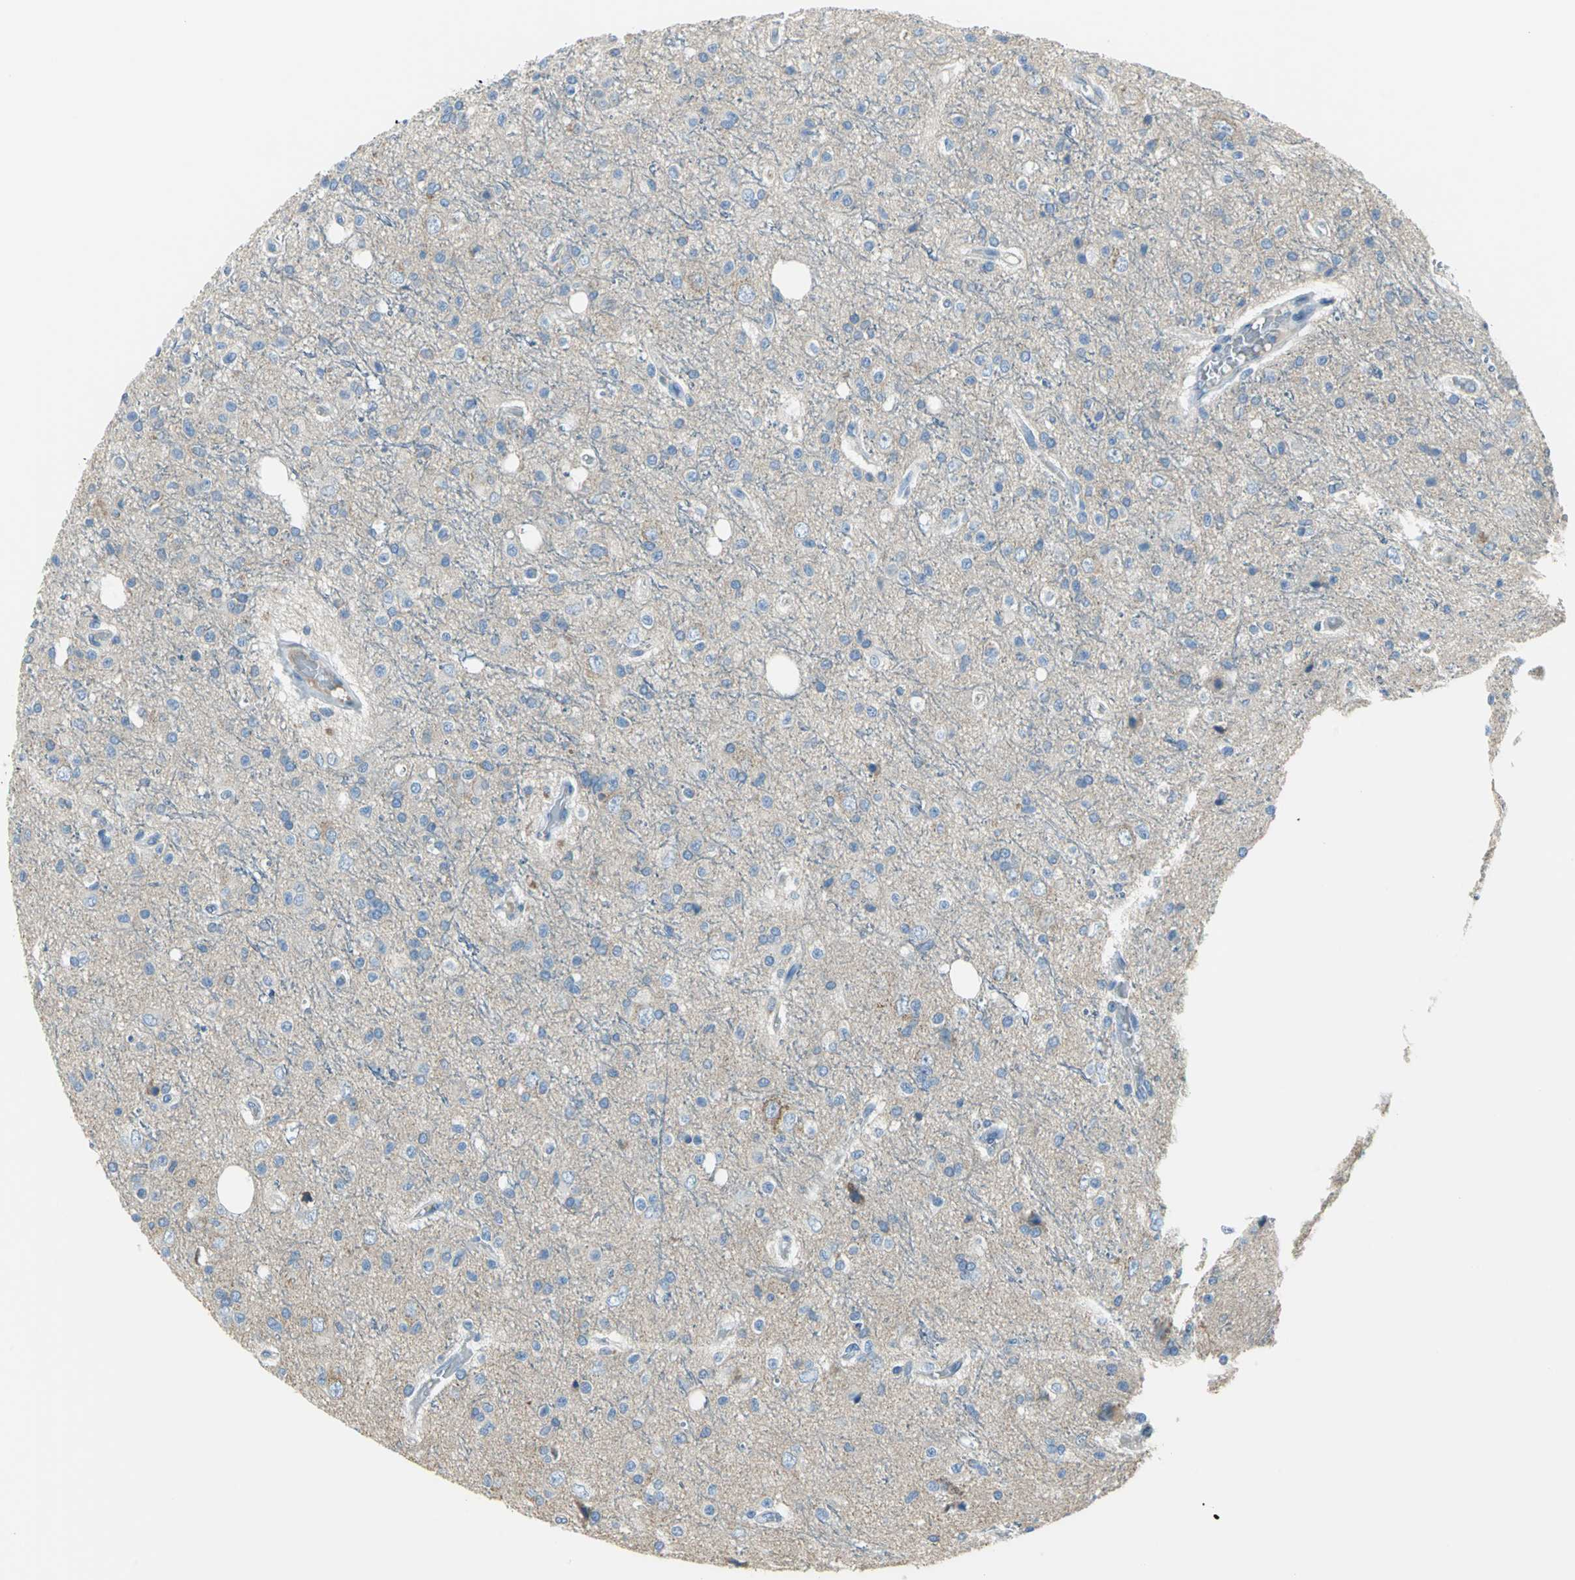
{"staining": {"intensity": "moderate", "quantity": "<25%", "location": "cytoplasmic/membranous"}, "tissue": "glioma", "cell_type": "Tumor cells", "image_type": "cancer", "snomed": [{"axis": "morphology", "description": "Glioma, malignant, High grade"}, {"axis": "topography", "description": "Brain"}], "caption": "Immunohistochemical staining of malignant glioma (high-grade) demonstrates low levels of moderate cytoplasmic/membranous expression in about <25% of tumor cells. The protein of interest is shown in brown color, while the nuclei are stained blue.", "gene": "ALOX15", "patient": {"sex": "male", "age": 47}}